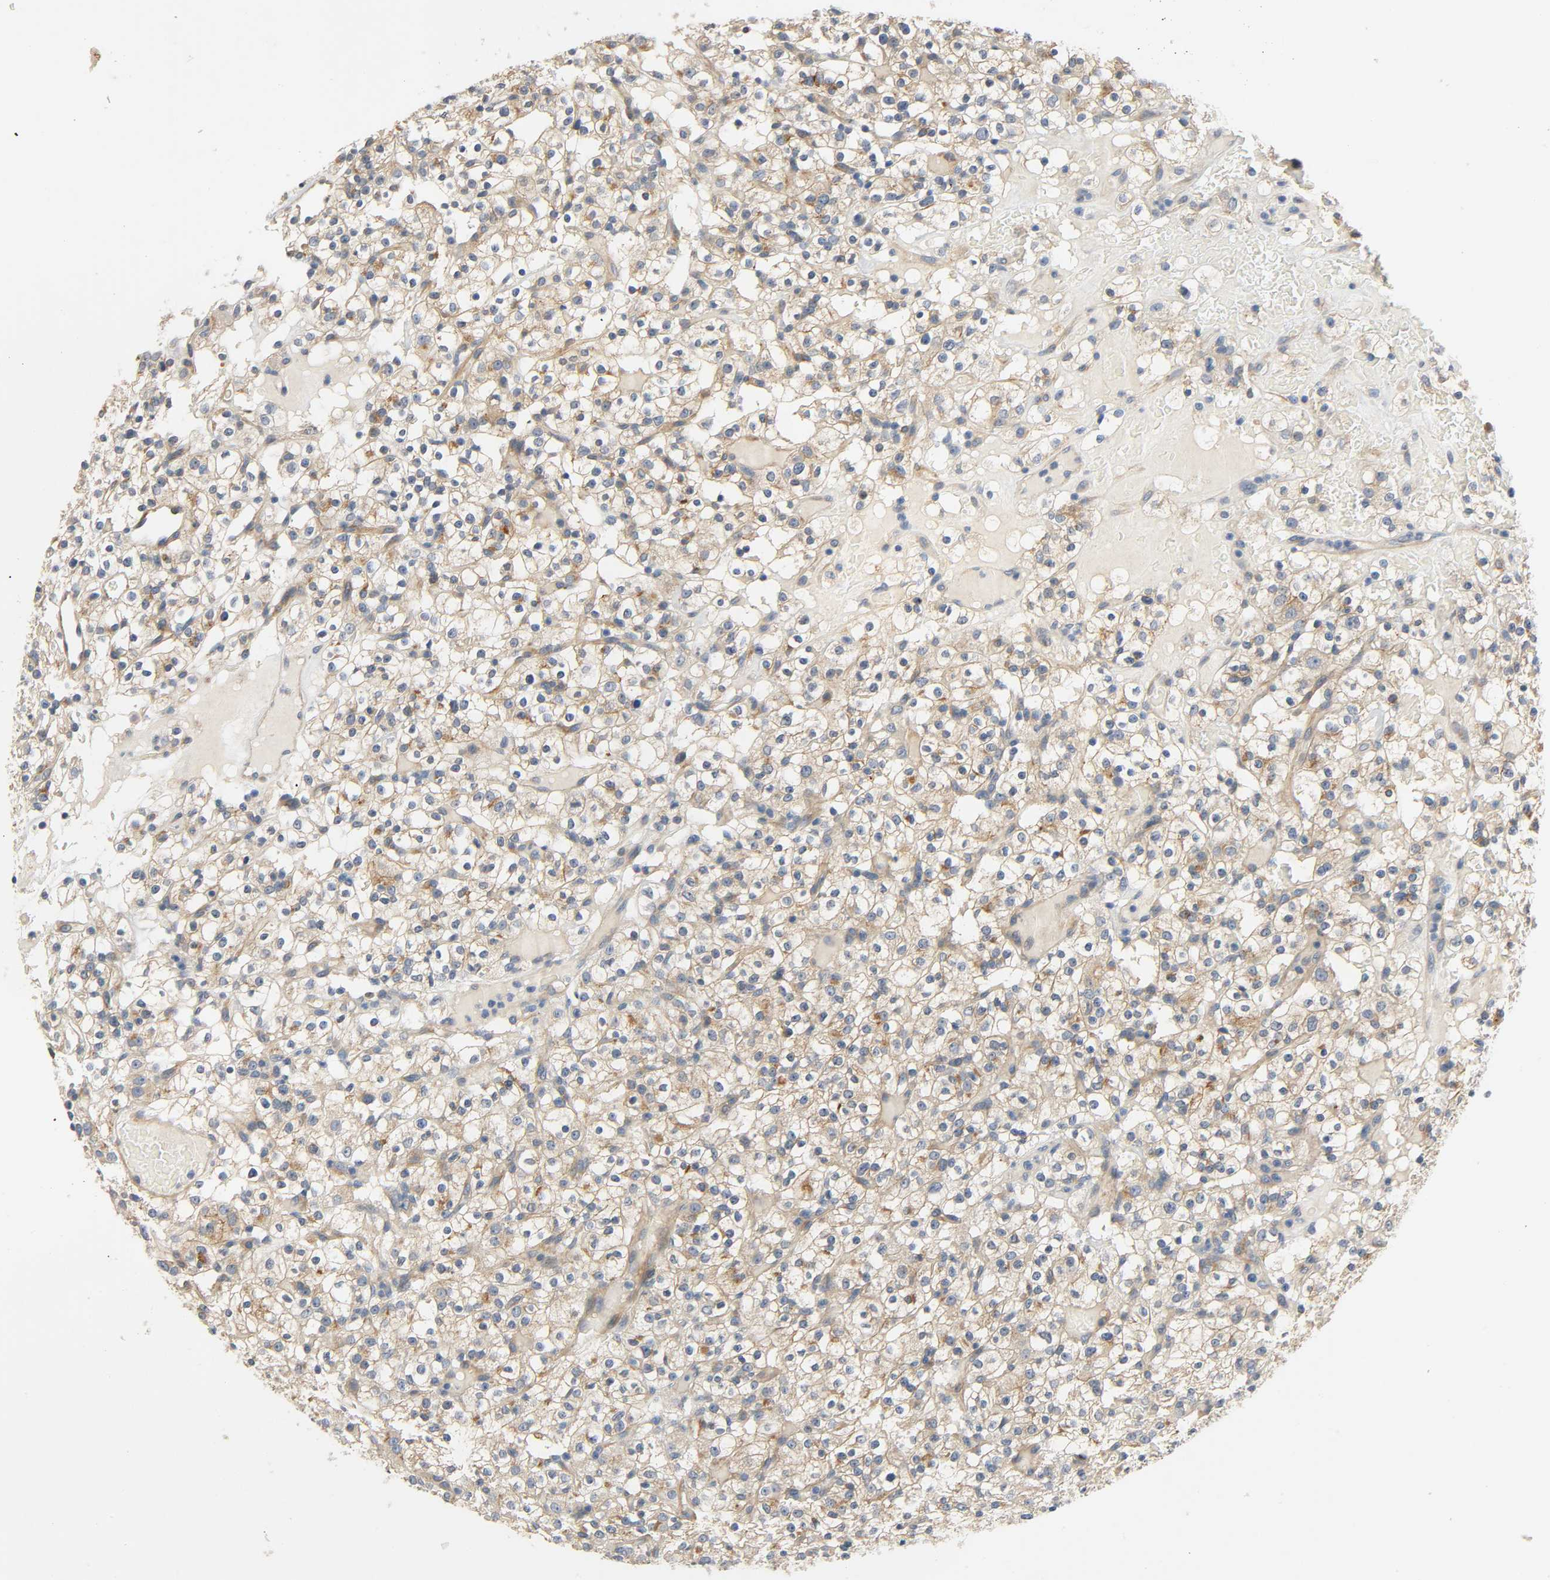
{"staining": {"intensity": "moderate", "quantity": ">75%", "location": "cytoplasmic/membranous"}, "tissue": "renal cancer", "cell_type": "Tumor cells", "image_type": "cancer", "snomed": [{"axis": "morphology", "description": "Normal tissue, NOS"}, {"axis": "morphology", "description": "Adenocarcinoma, NOS"}, {"axis": "topography", "description": "Kidney"}], "caption": "Immunohistochemical staining of human renal cancer demonstrates moderate cytoplasmic/membranous protein positivity in approximately >75% of tumor cells.", "gene": "ARPC1A", "patient": {"sex": "female", "age": 72}}